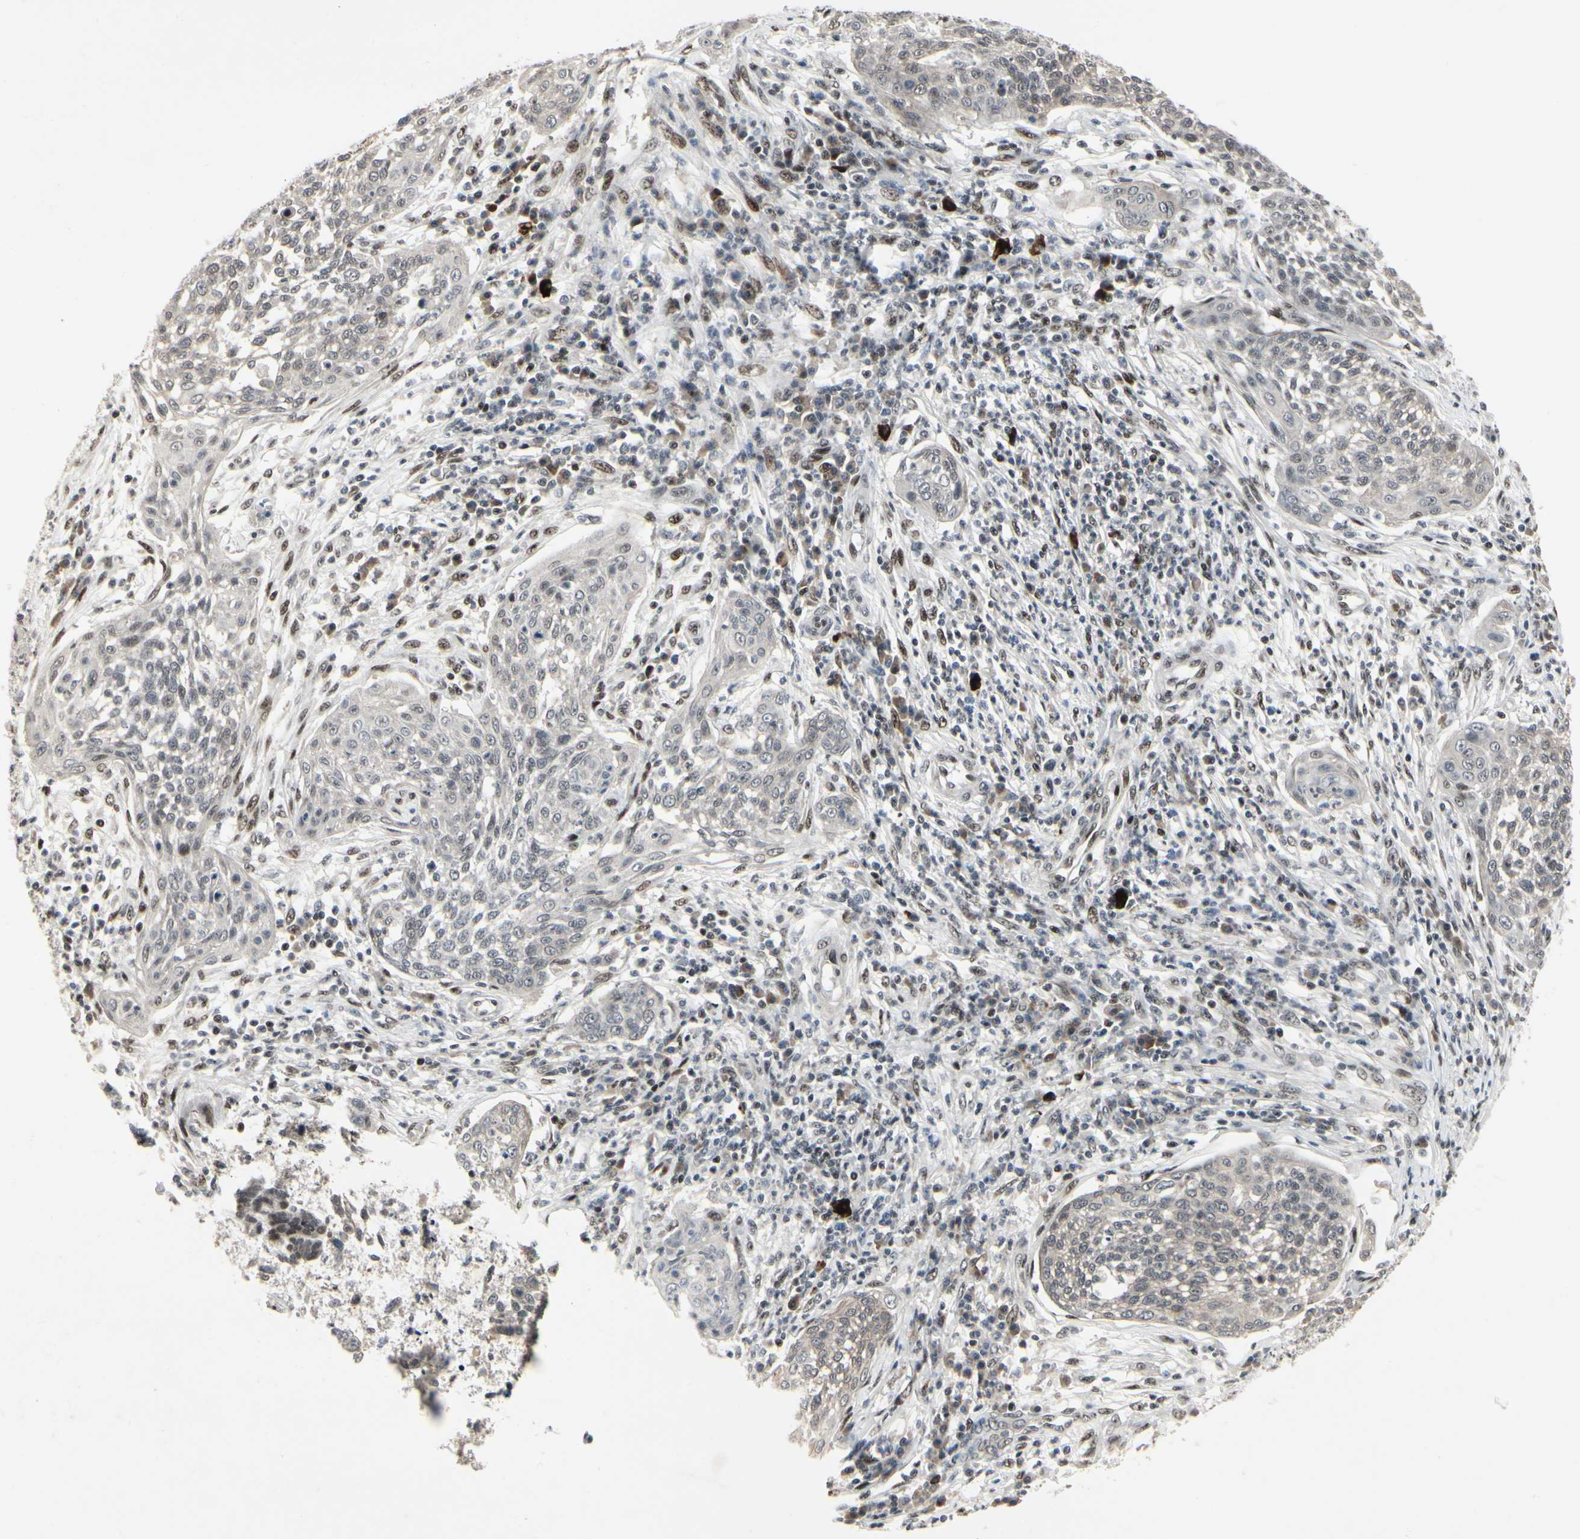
{"staining": {"intensity": "moderate", "quantity": ">75%", "location": "nuclear"}, "tissue": "cervical cancer", "cell_type": "Tumor cells", "image_type": "cancer", "snomed": [{"axis": "morphology", "description": "Squamous cell carcinoma, NOS"}, {"axis": "topography", "description": "Cervix"}], "caption": "Brown immunohistochemical staining in human cervical squamous cell carcinoma demonstrates moderate nuclear positivity in about >75% of tumor cells.", "gene": "FOXJ2", "patient": {"sex": "female", "age": 34}}